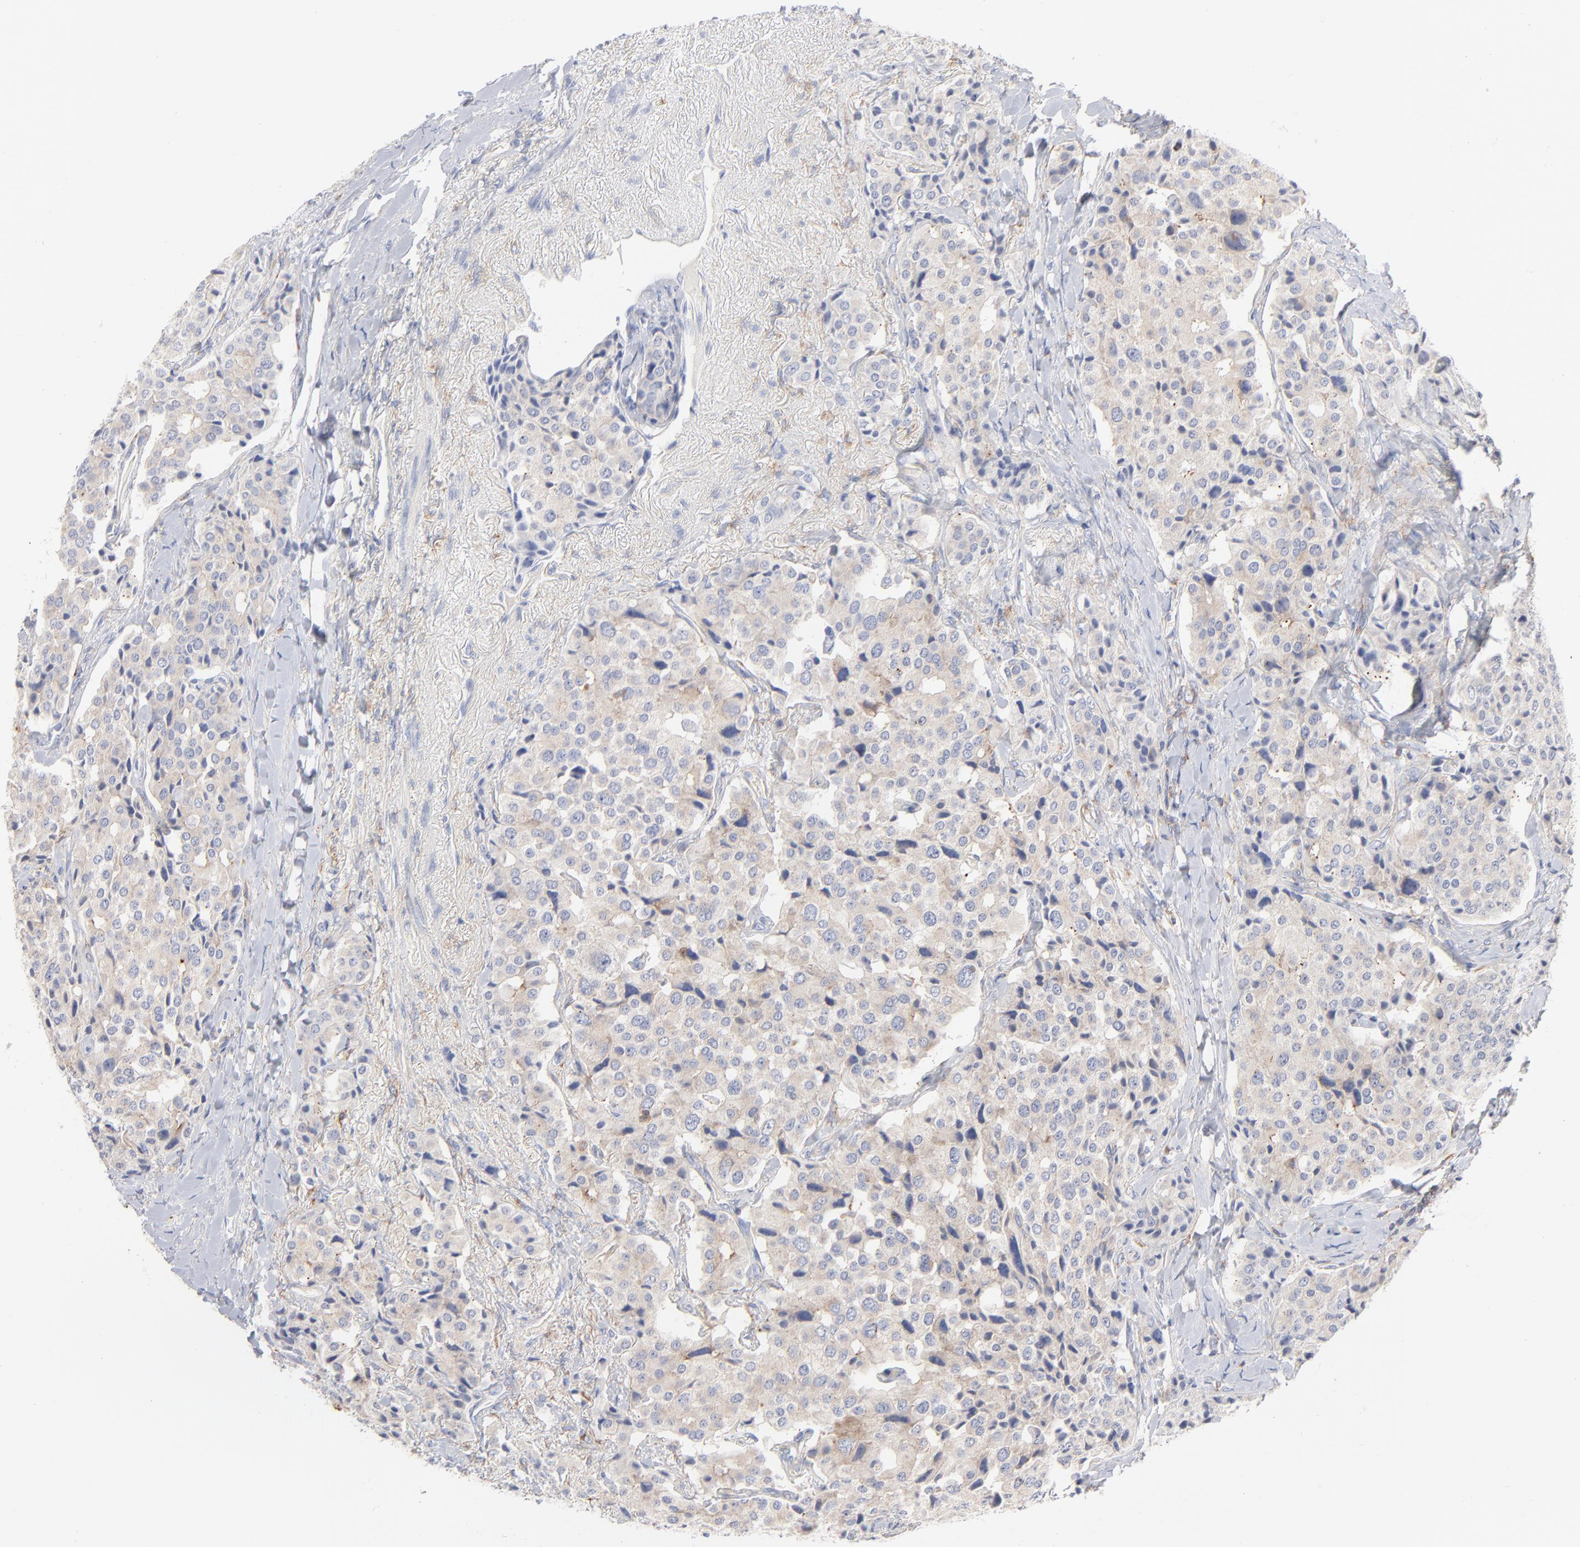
{"staining": {"intensity": "weak", "quantity": "25%-75%", "location": "cytoplasmic/membranous"}, "tissue": "carcinoid", "cell_type": "Tumor cells", "image_type": "cancer", "snomed": [{"axis": "morphology", "description": "Carcinoid, malignant, NOS"}, {"axis": "topography", "description": "Colon"}], "caption": "A photomicrograph of human carcinoid stained for a protein displays weak cytoplasmic/membranous brown staining in tumor cells. (DAB IHC with brightfield microscopy, high magnification).", "gene": "SEPTIN6", "patient": {"sex": "female", "age": 61}}